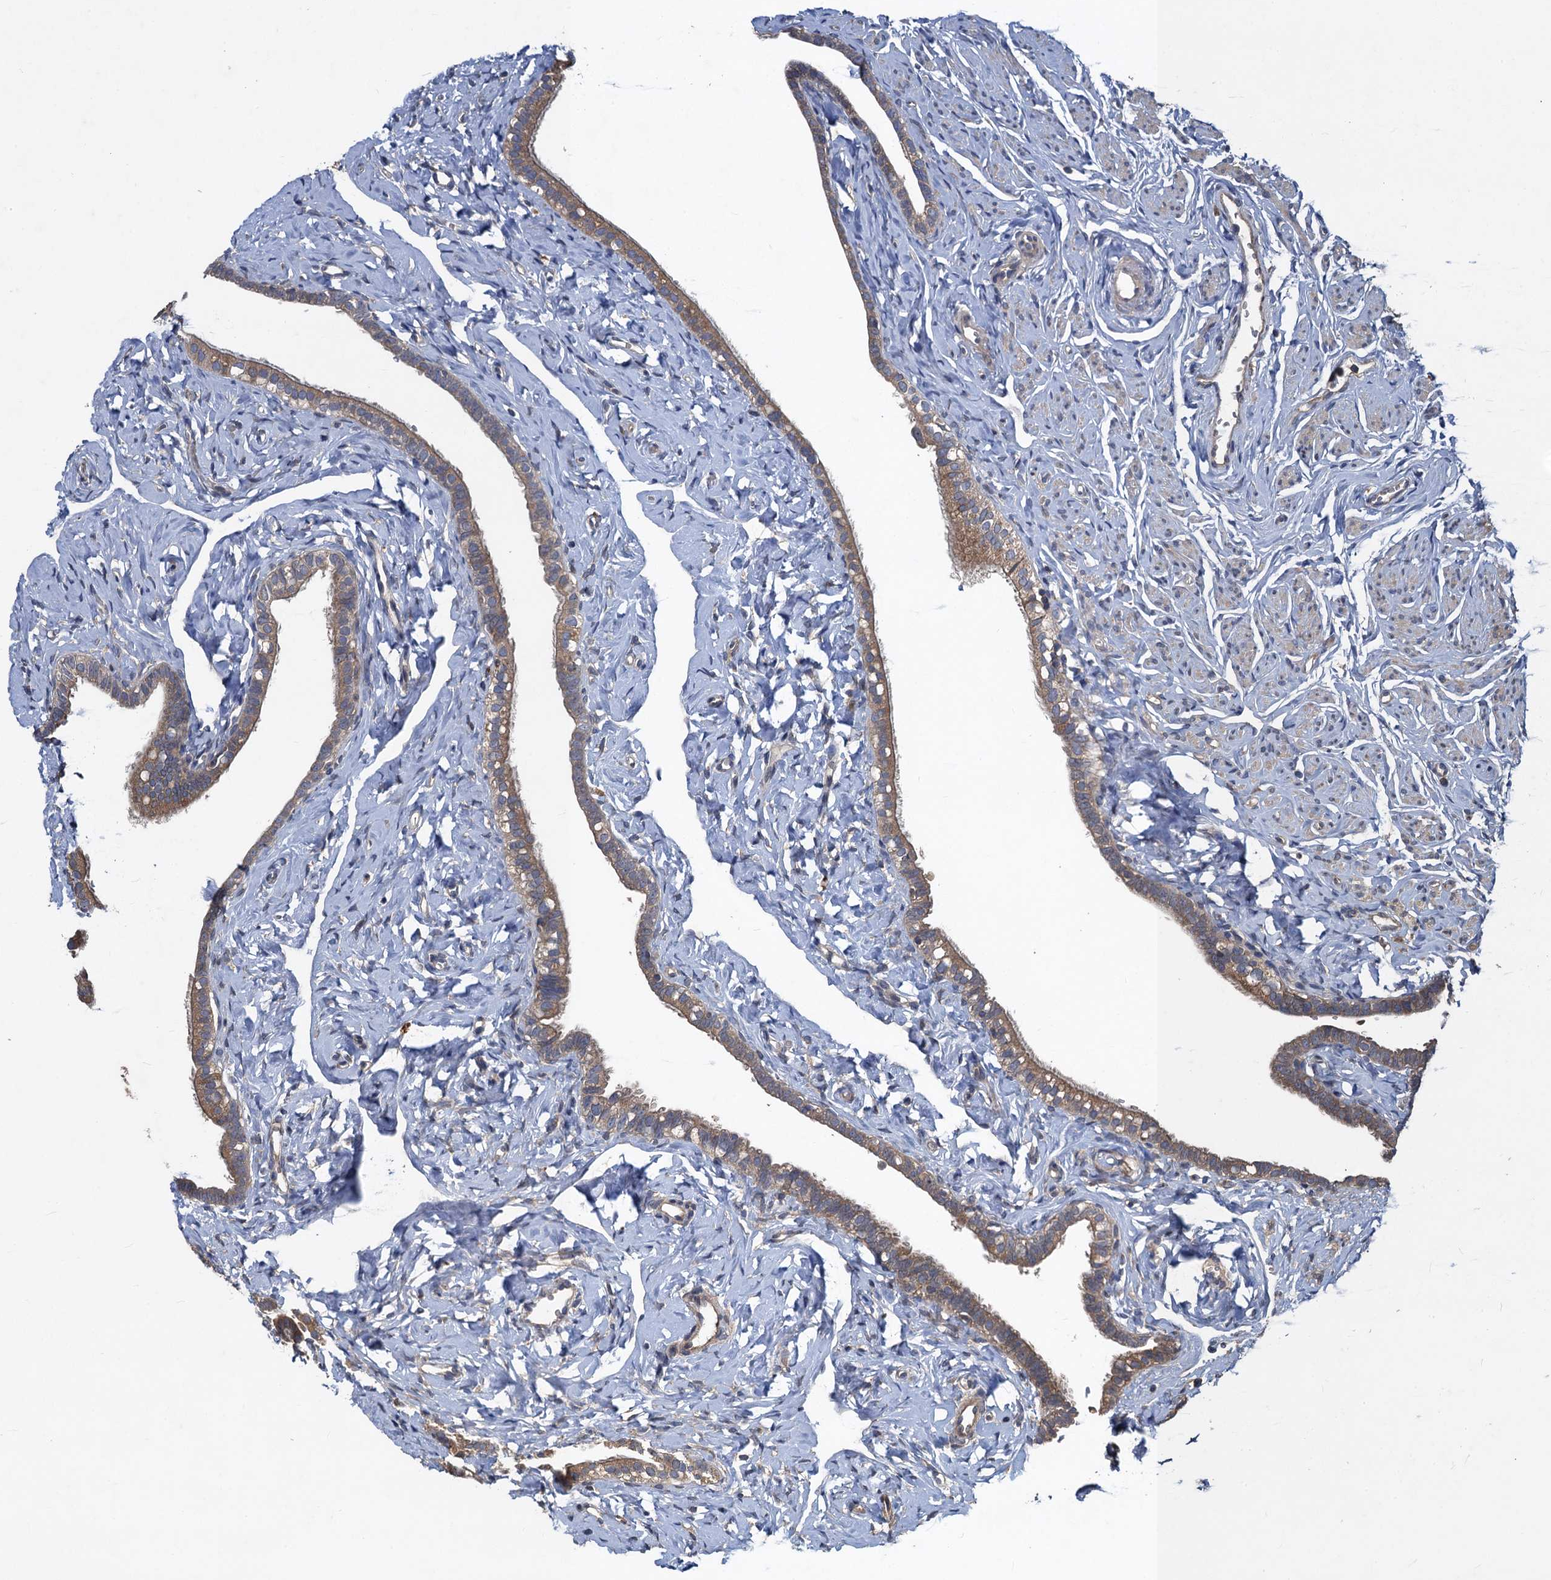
{"staining": {"intensity": "moderate", "quantity": "25%-75%", "location": "cytoplasmic/membranous"}, "tissue": "fallopian tube", "cell_type": "Glandular cells", "image_type": "normal", "snomed": [{"axis": "morphology", "description": "Normal tissue, NOS"}, {"axis": "topography", "description": "Fallopian tube"}], "caption": "Brown immunohistochemical staining in unremarkable human fallopian tube demonstrates moderate cytoplasmic/membranous expression in about 25%-75% of glandular cells.", "gene": "SNAP29", "patient": {"sex": "female", "age": 66}}